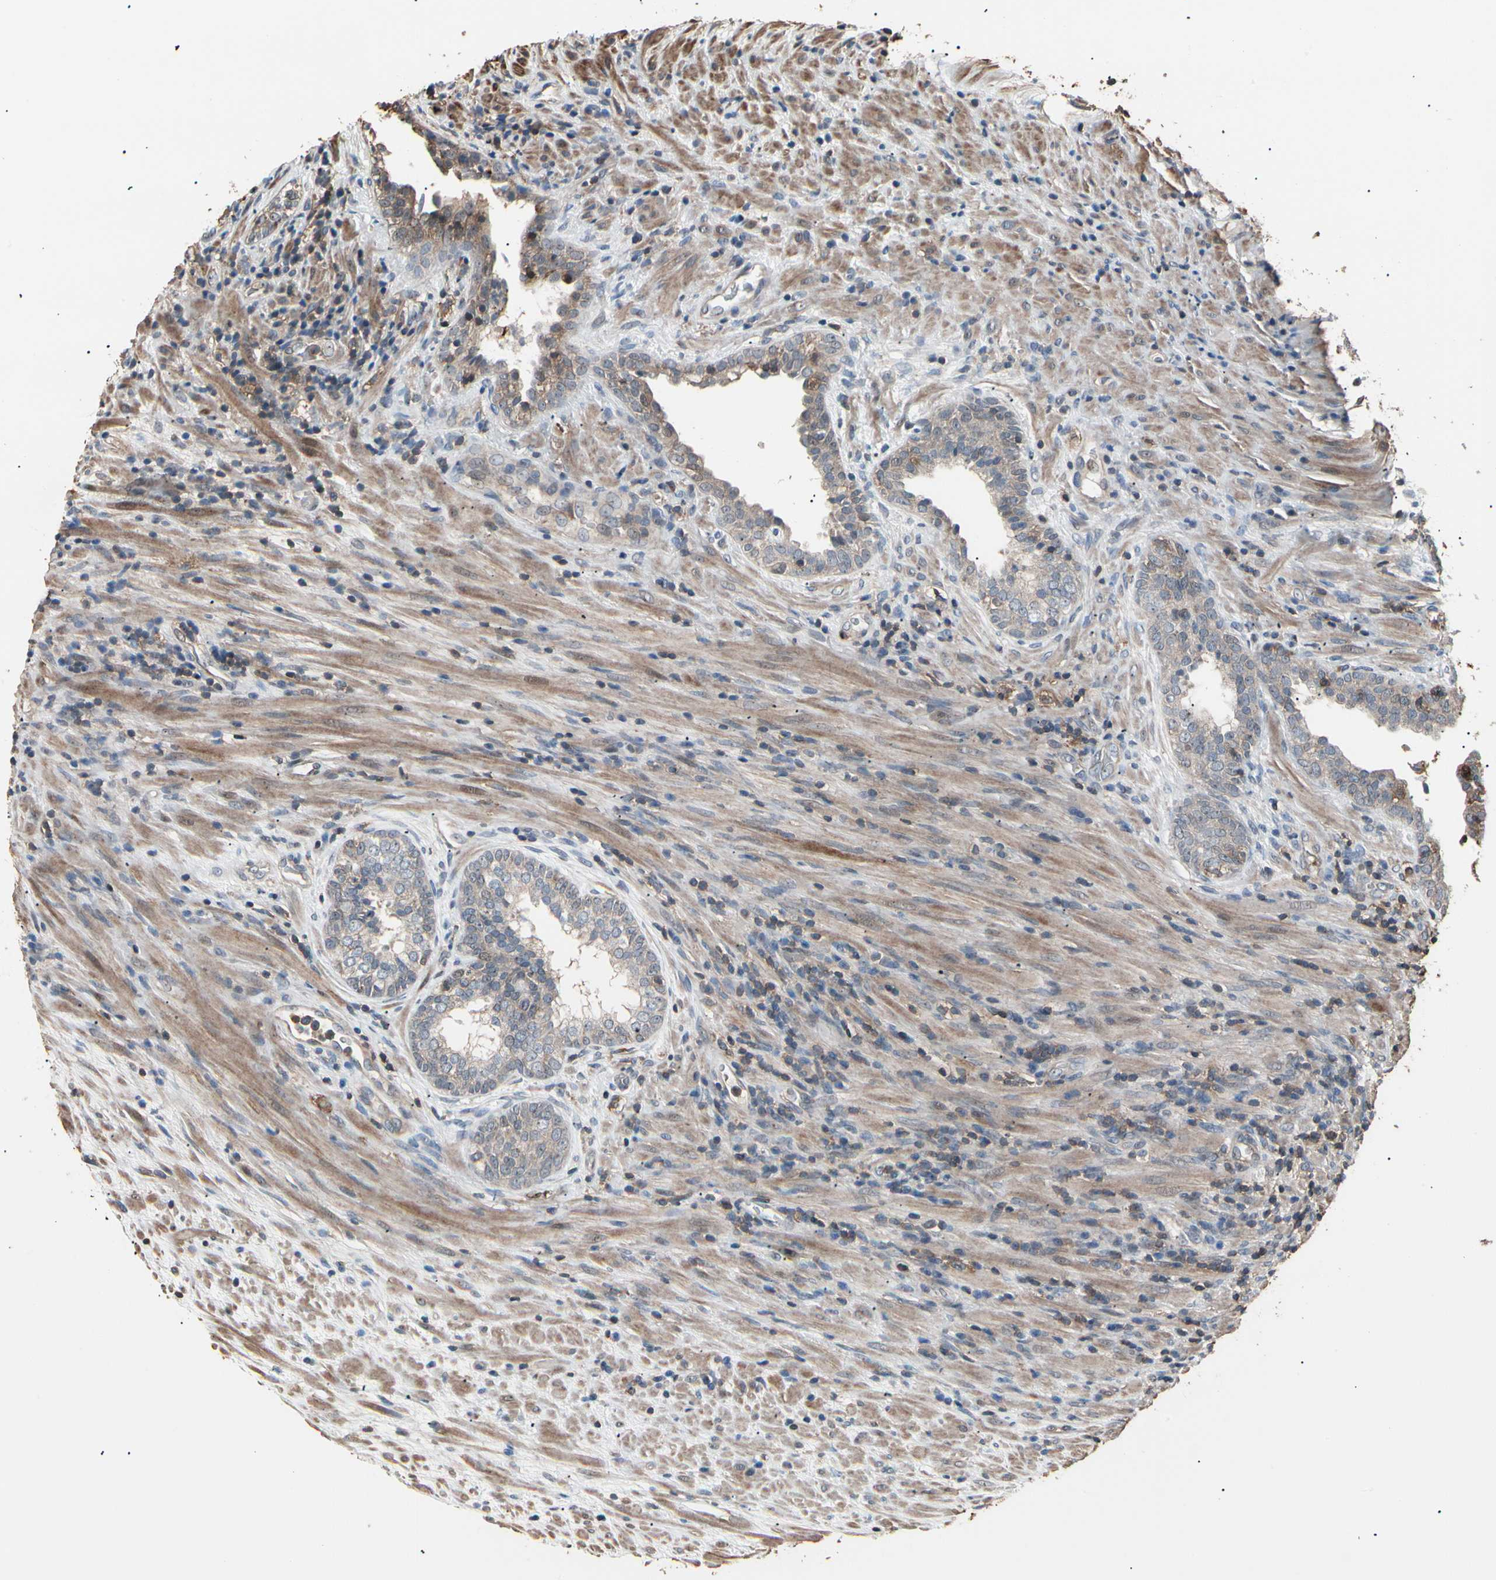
{"staining": {"intensity": "weak", "quantity": "25%-75%", "location": "cytoplasmic/membranous"}, "tissue": "prostate", "cell_type": "Glandular cells", "image_type": "normal", "snomed": [{"axis": "morphology", "description": "Normal tissue, NOS"}, {"axis": "topography", "description": "Prostate"}], "caption": "Immunohistochemistry (IHC) (DAB (3,3'-diaminobenzidine)) staining of unremarkable human prostate displays weak cytoplasmic/membranous protein staining in approximately 25%-75% of glandular cells.", "gene": "MAPK13", "patient": {"sex": "male", "age": 76}}